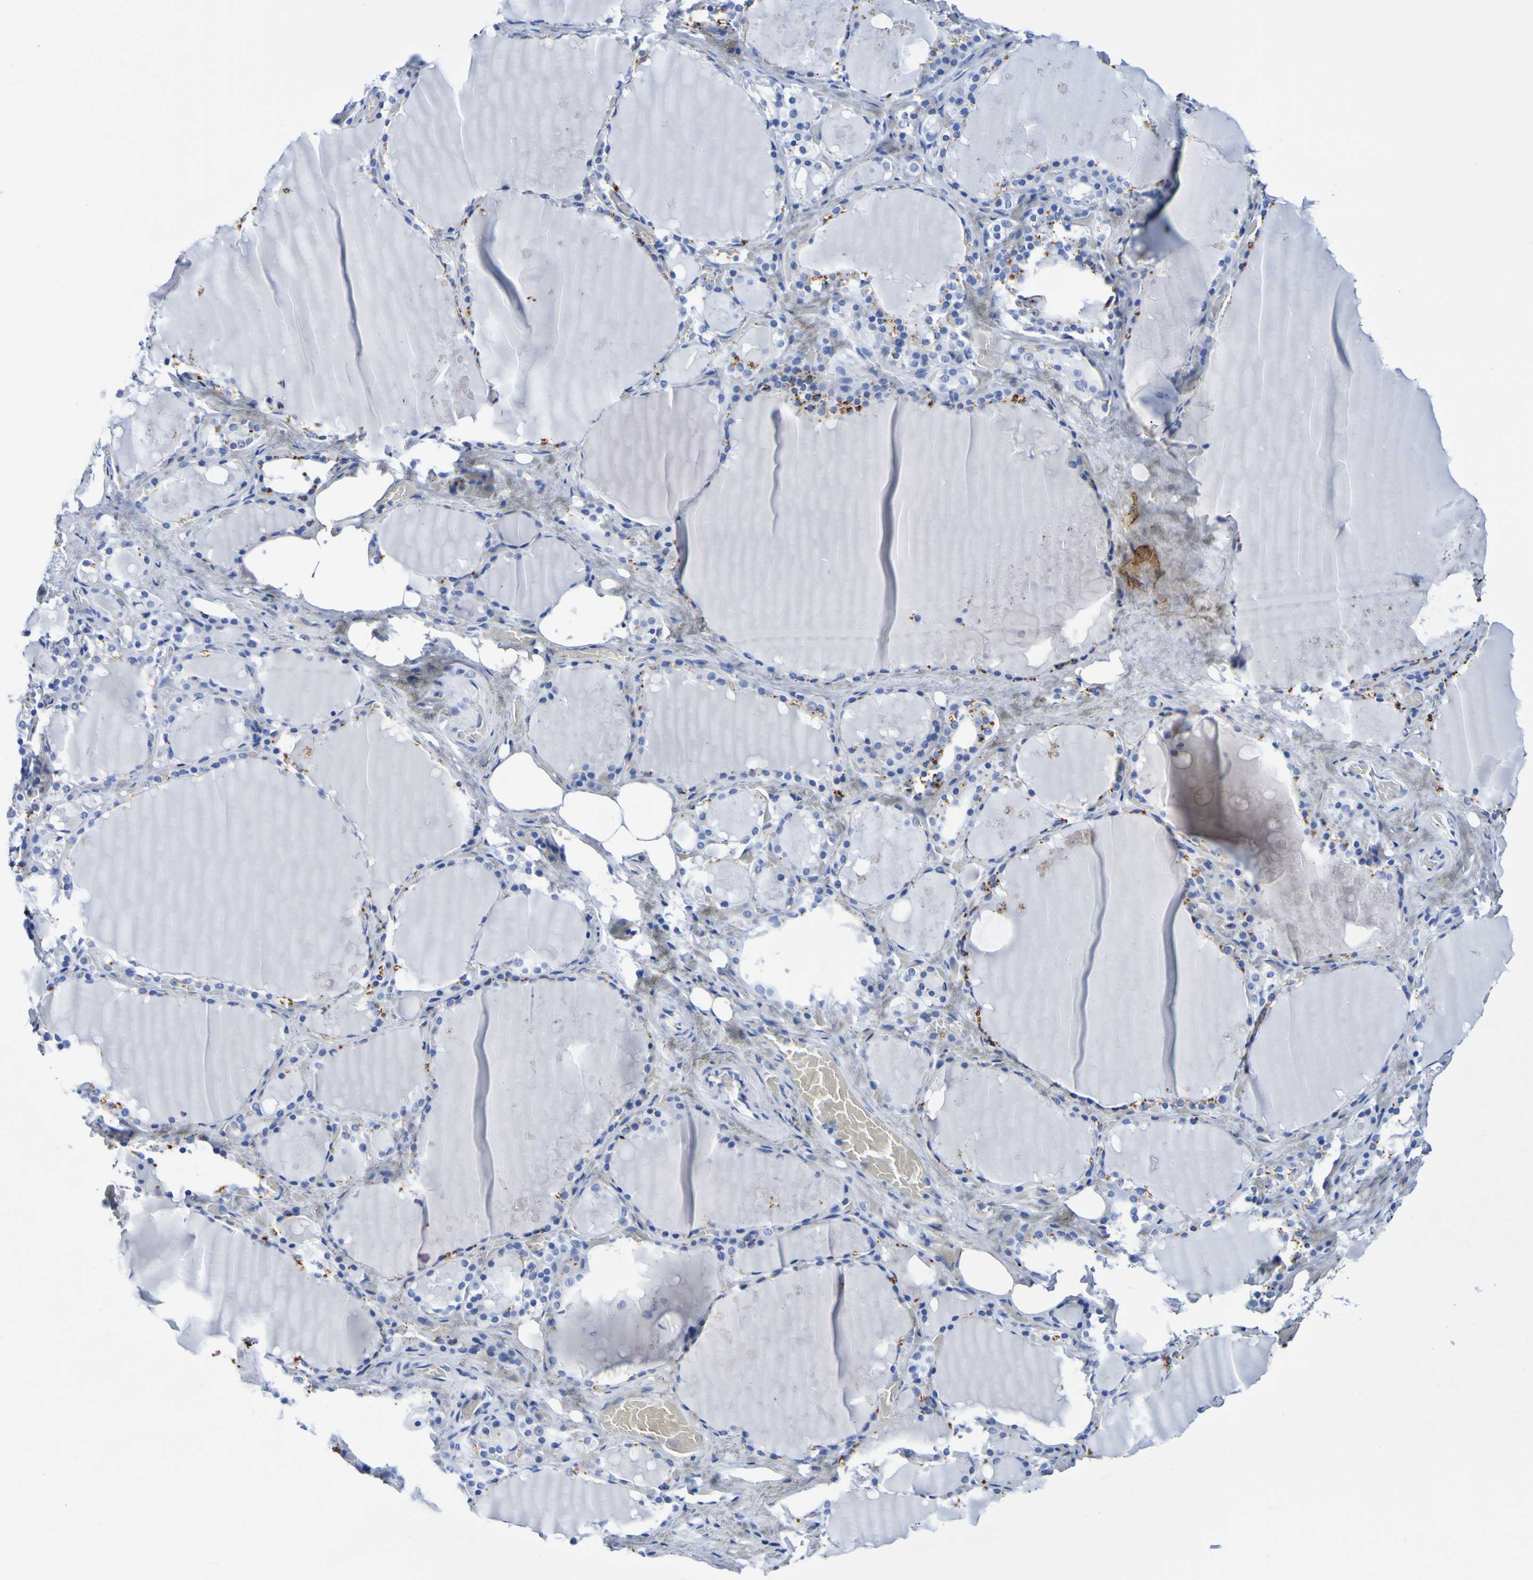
{"staining": {"intensity": "moderate", "quantity": "<25%", "location": "cytoplasmic/membranous"}, "tissue": "thyroid gland", "cell_type": "Glandular cells", "image_type": "normal", "snomed": [{"axis": "morphology", "description": "Normal tissue, NOS"}, {"axis": "topography", "description": "Thyroid gland"}], "caption": "This micrograph exhibits immunohistochemistry staining of normal human thyroid gland, with low moderate cytoplasmic/membranous expression in about <25% of glandular cells.", "gene": "DPEP1", "patient": {"sex": "male", "age": 61}}